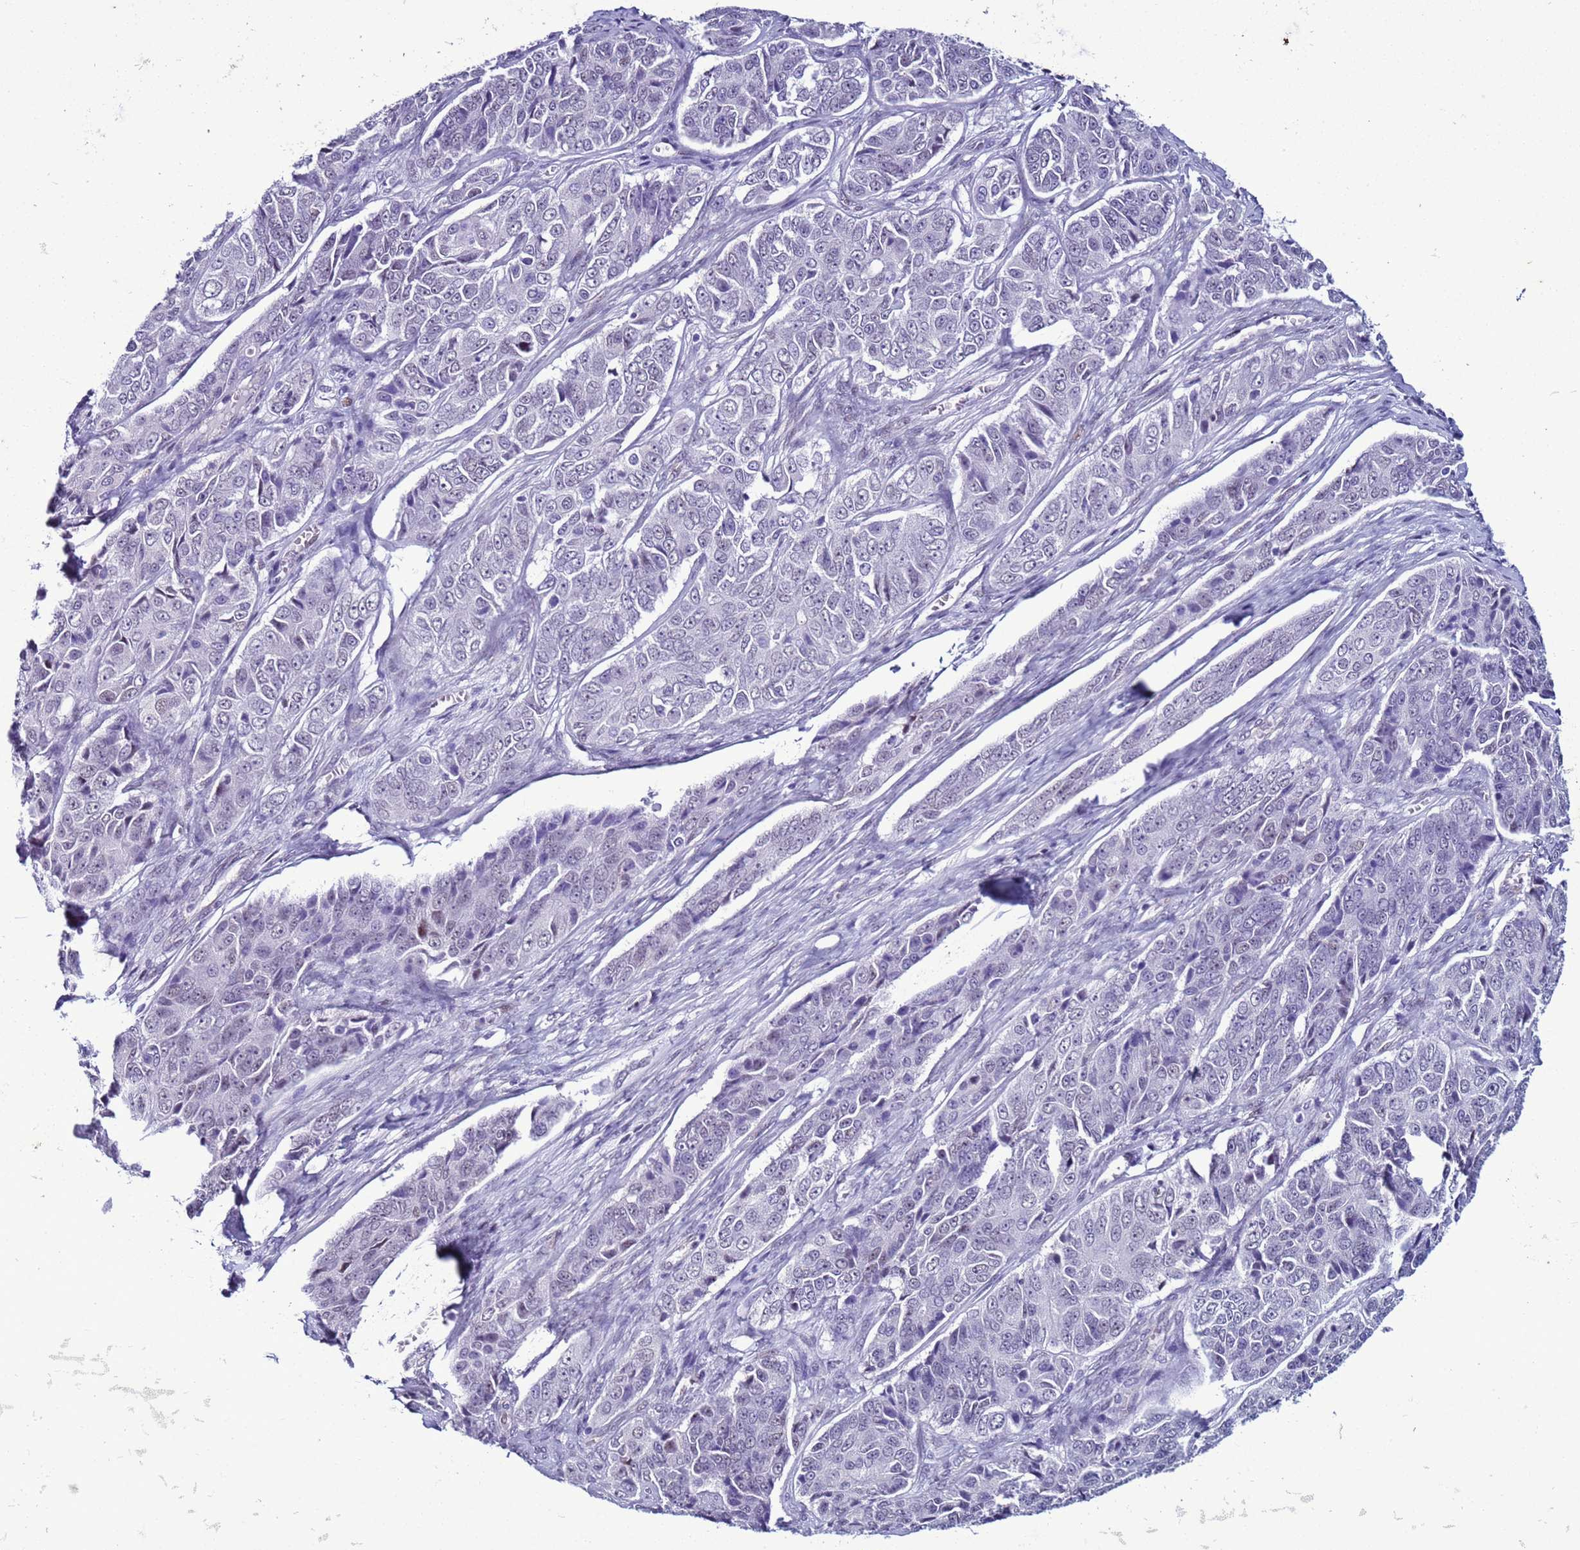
{"staining": {"intensity": "negative", "quantity": "none", "location": "none"}, "tissue": "ovarian cancer", "cell_type": "Tumor cells", "image_type": "cancer", "snomed": [{"axis": "morphology", "description": "Carcinoma, endometroid"}, {"axis": "topography", "description": "Ovary"}], "caption": "Ovarian endometroid carcinoma stained for a protein using IHC exhibits no staining tumor cells.", "gene": "LRRC10B", "patient": {"sex": "female", "age": 51}}